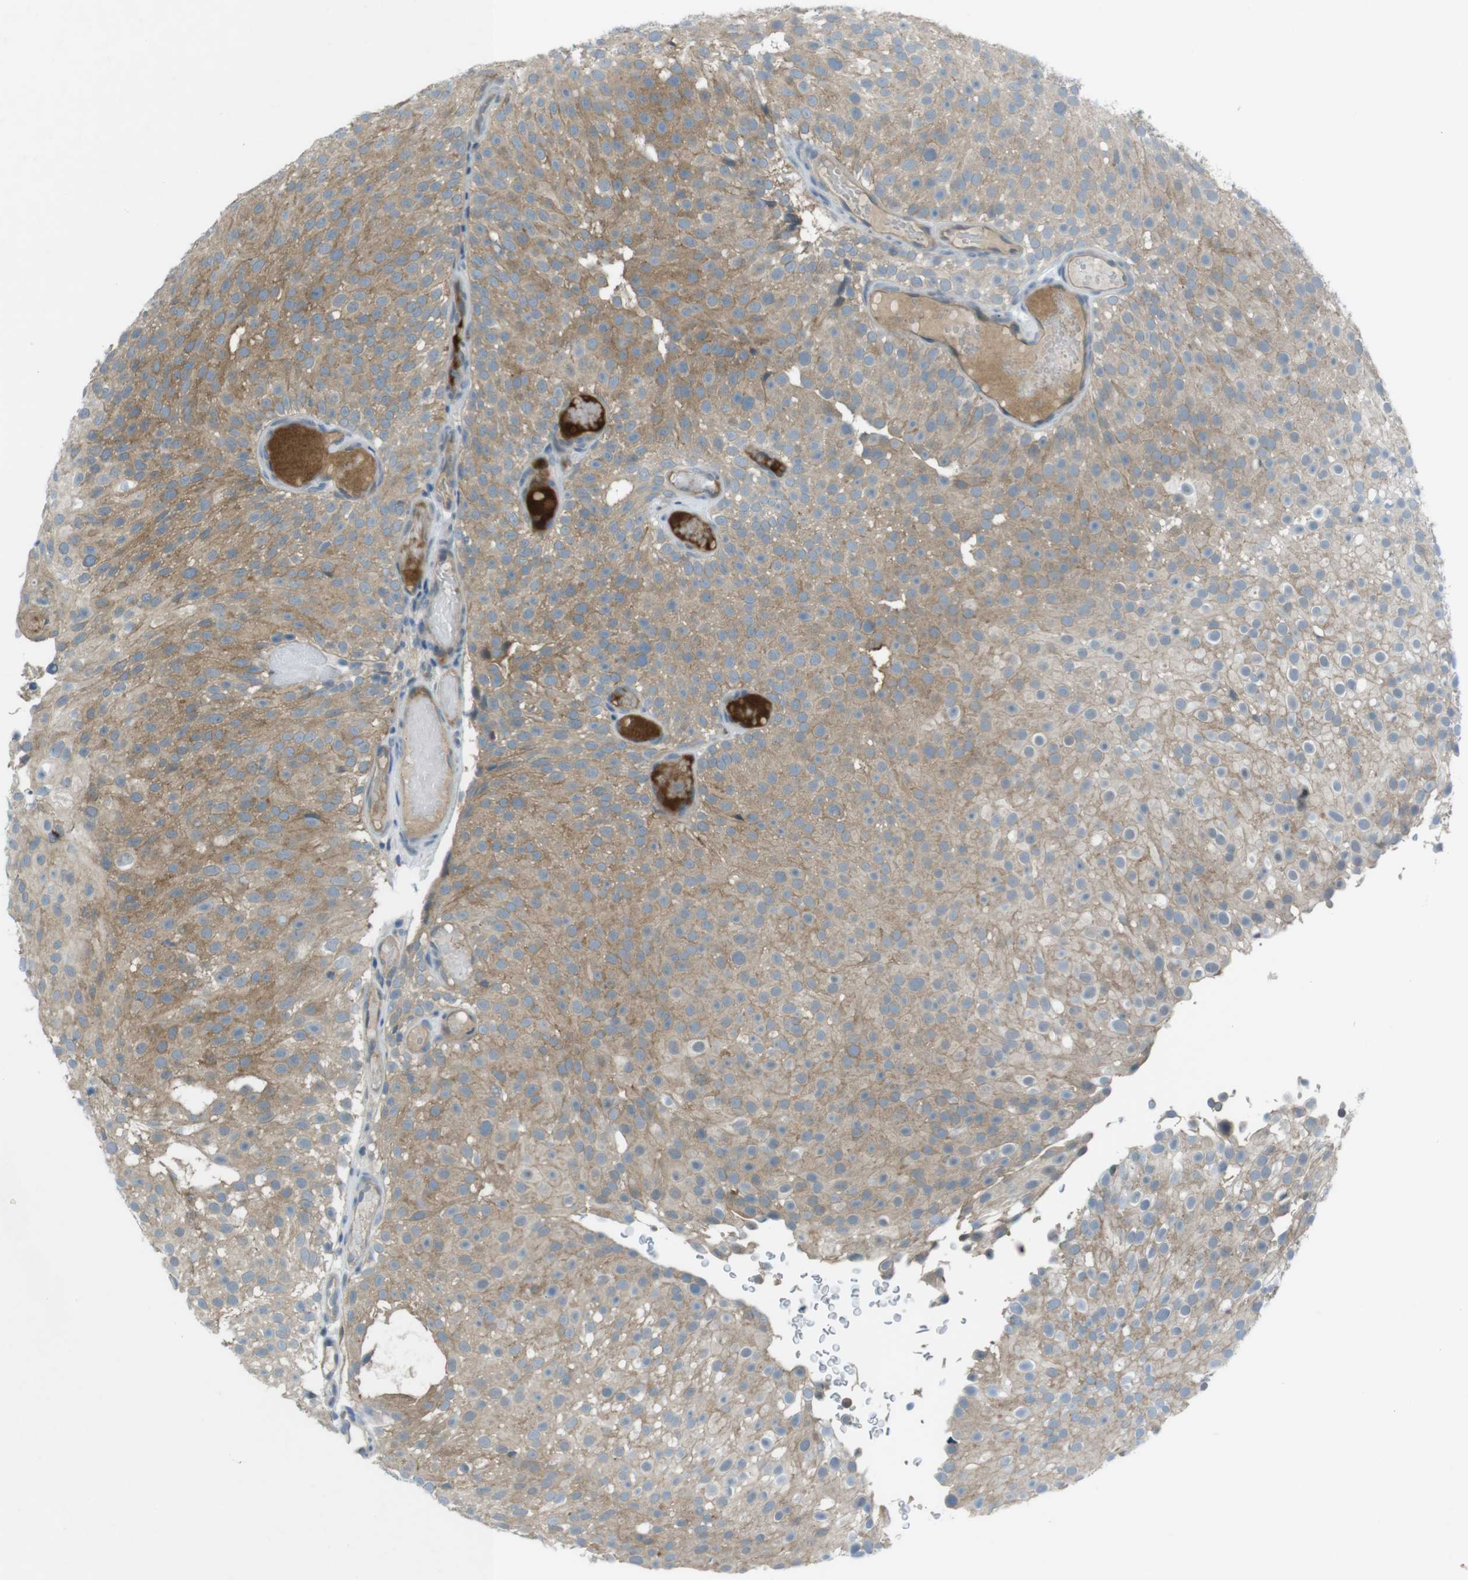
{"staining": {"intensity": "moderate", "quantity": ">75%", "location": "cytoplasmic/membranous"}, "tissue": "urothelial cancer", "cell_type": "Tumor cells", "image_type": "cancer", "snomed": [{"axis": "morphology", "description": "Urothelial carcinoma, Low grade"}, {"axis": "topography", "description": "Urinary bladder"}], "caption": "A histopathology image of human urothelial carcinoma (low-grade) stained for a protein displays moderate cytoplasmic/membranous brown staining in tumor cells.", "gene": "ZDHHC20", "patient": {"sex": "male", "age": 78}}